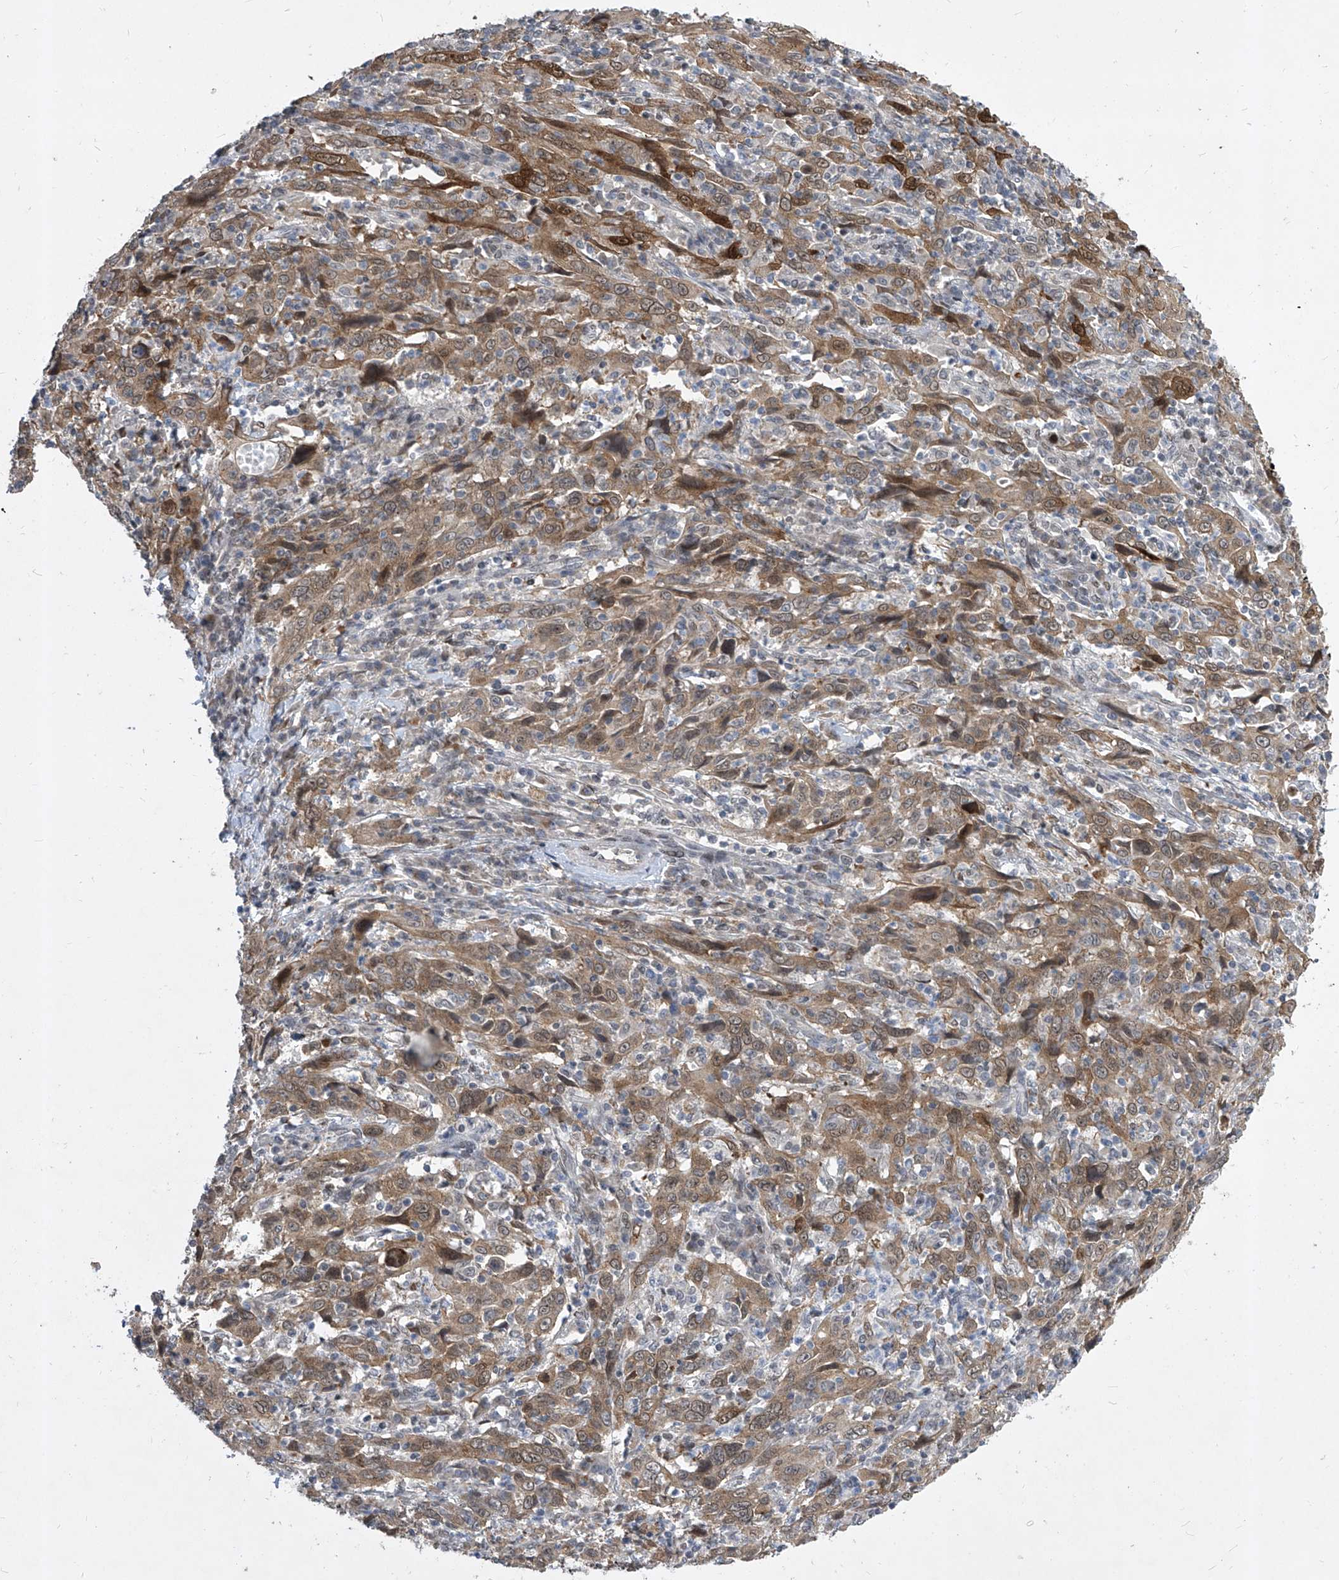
{"staining": {"intensity": "moderate", "quantity": ">75%", "location": "cytoplasmic/membranous,nuclear"}, "tissue": "cervical cancer", "cell_type": "Tumor cells", "image_type": "cancer", "snomed": [{"axis": "morphology", "description": "Squamous cell carcinoma, NOS"}, {"axis": "topography", "description": "Cervix"}], "caption": "Protein analysis of squamous cell carcinoma (cervical) tissue exhibits moderate cytoplasmic/membranous and nuclear expression in about >75% of tumor cells. The staining is performed using DAB brown chromogen to label protein expression. The nuclei are counter-stained blue using hematoxylin.", "gene": "CETN2", "patient": {"sex": "female", "age": 46}}